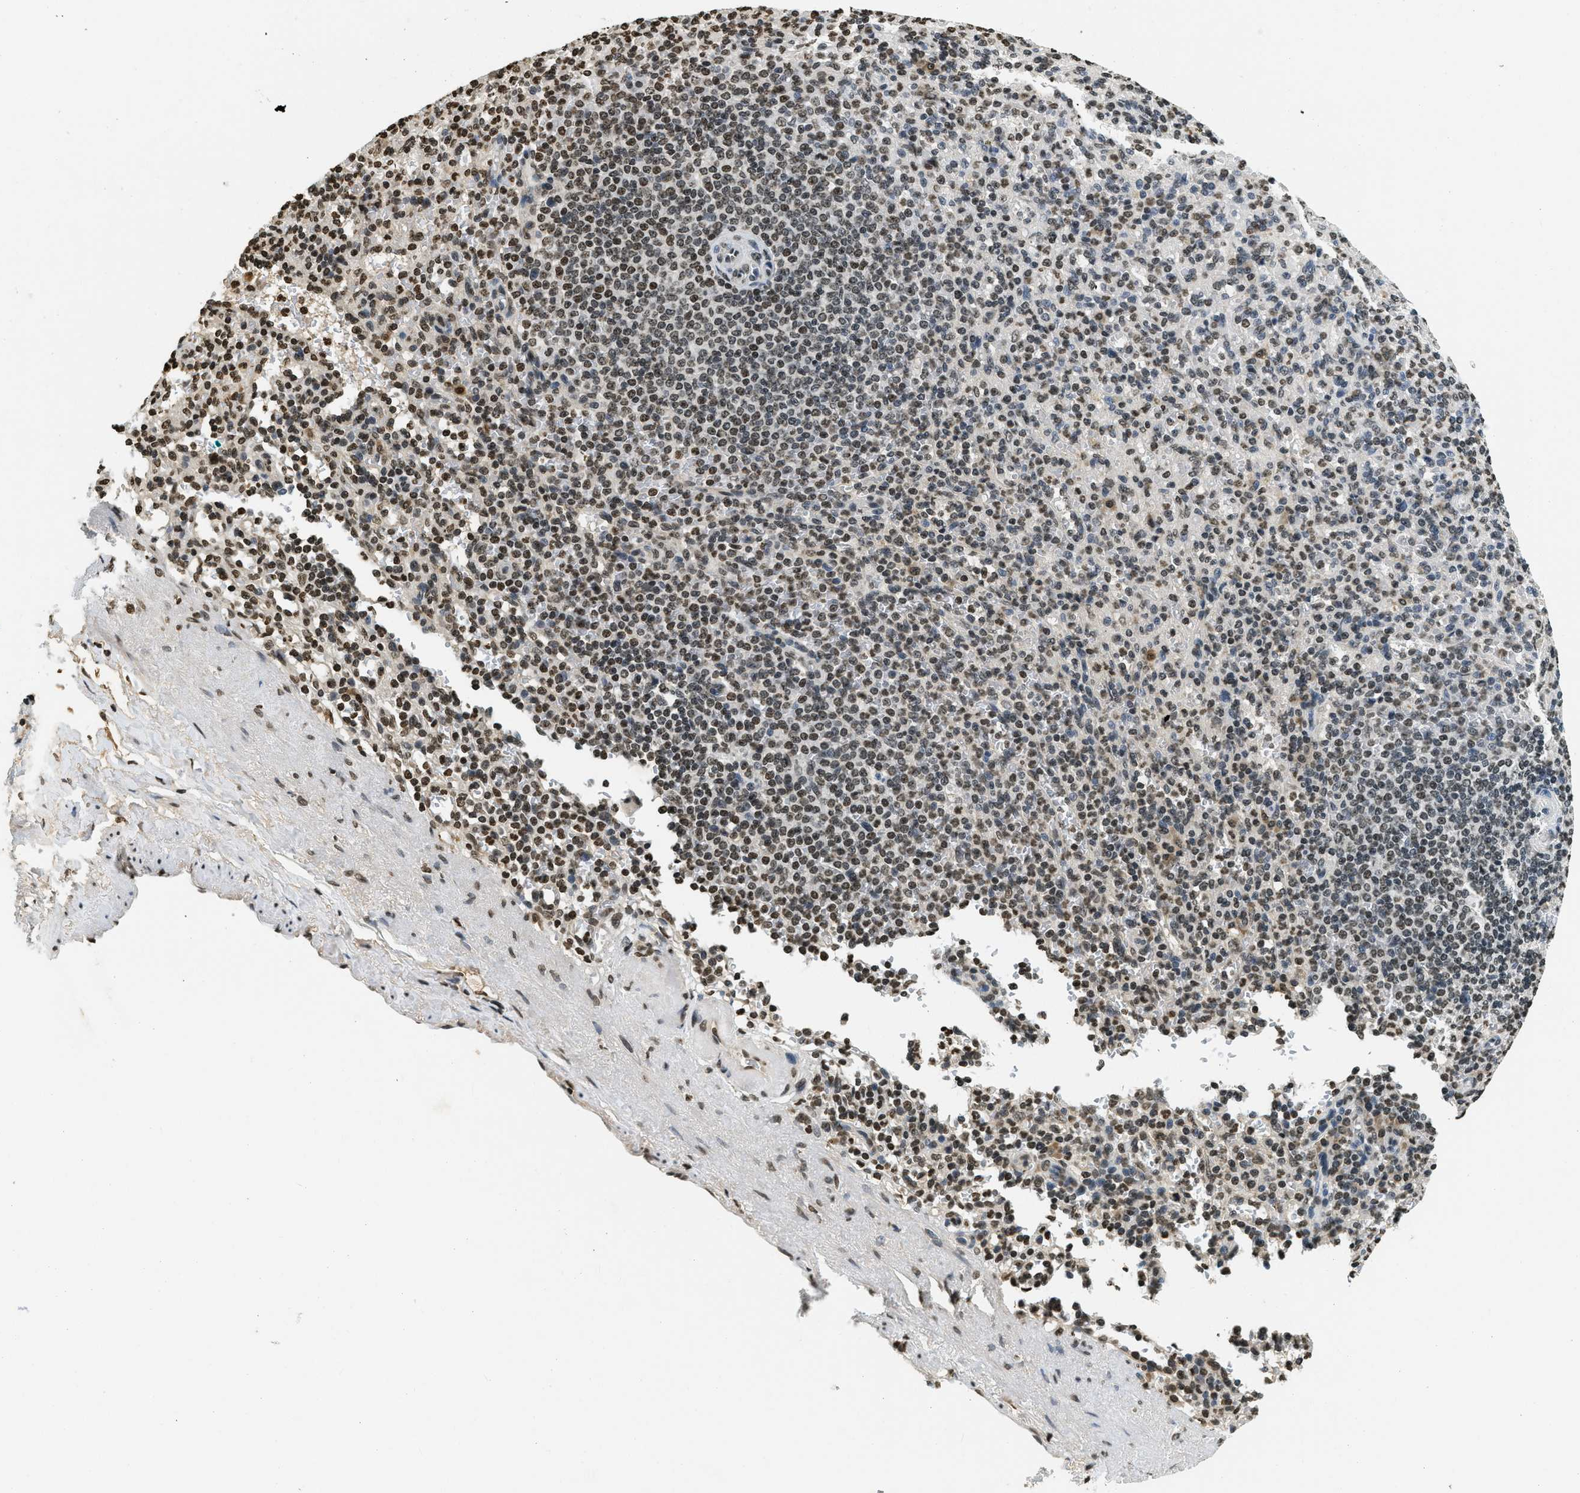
{"staining": {"intensity": "moderate", "quantity": "25%-75%", "location": "nuclear"}, "tissue": "spleen", "cell_type": "Cells in red pulp", "image_type": "normal", "snomed": [{"axis": "morphology", "description": "Normal tissue, NOS"}, {"axis": "topography", "description": "Spleen"}], "caption": "IHC (DAB (3,3'-diaminobenzidine)) staining of benign human spleen displays moderate nuclear protein positivity in about 25%-75% of cells in red pulp.", "gene": "LDB2", "patient": {"sex": "female", "age": 74}}